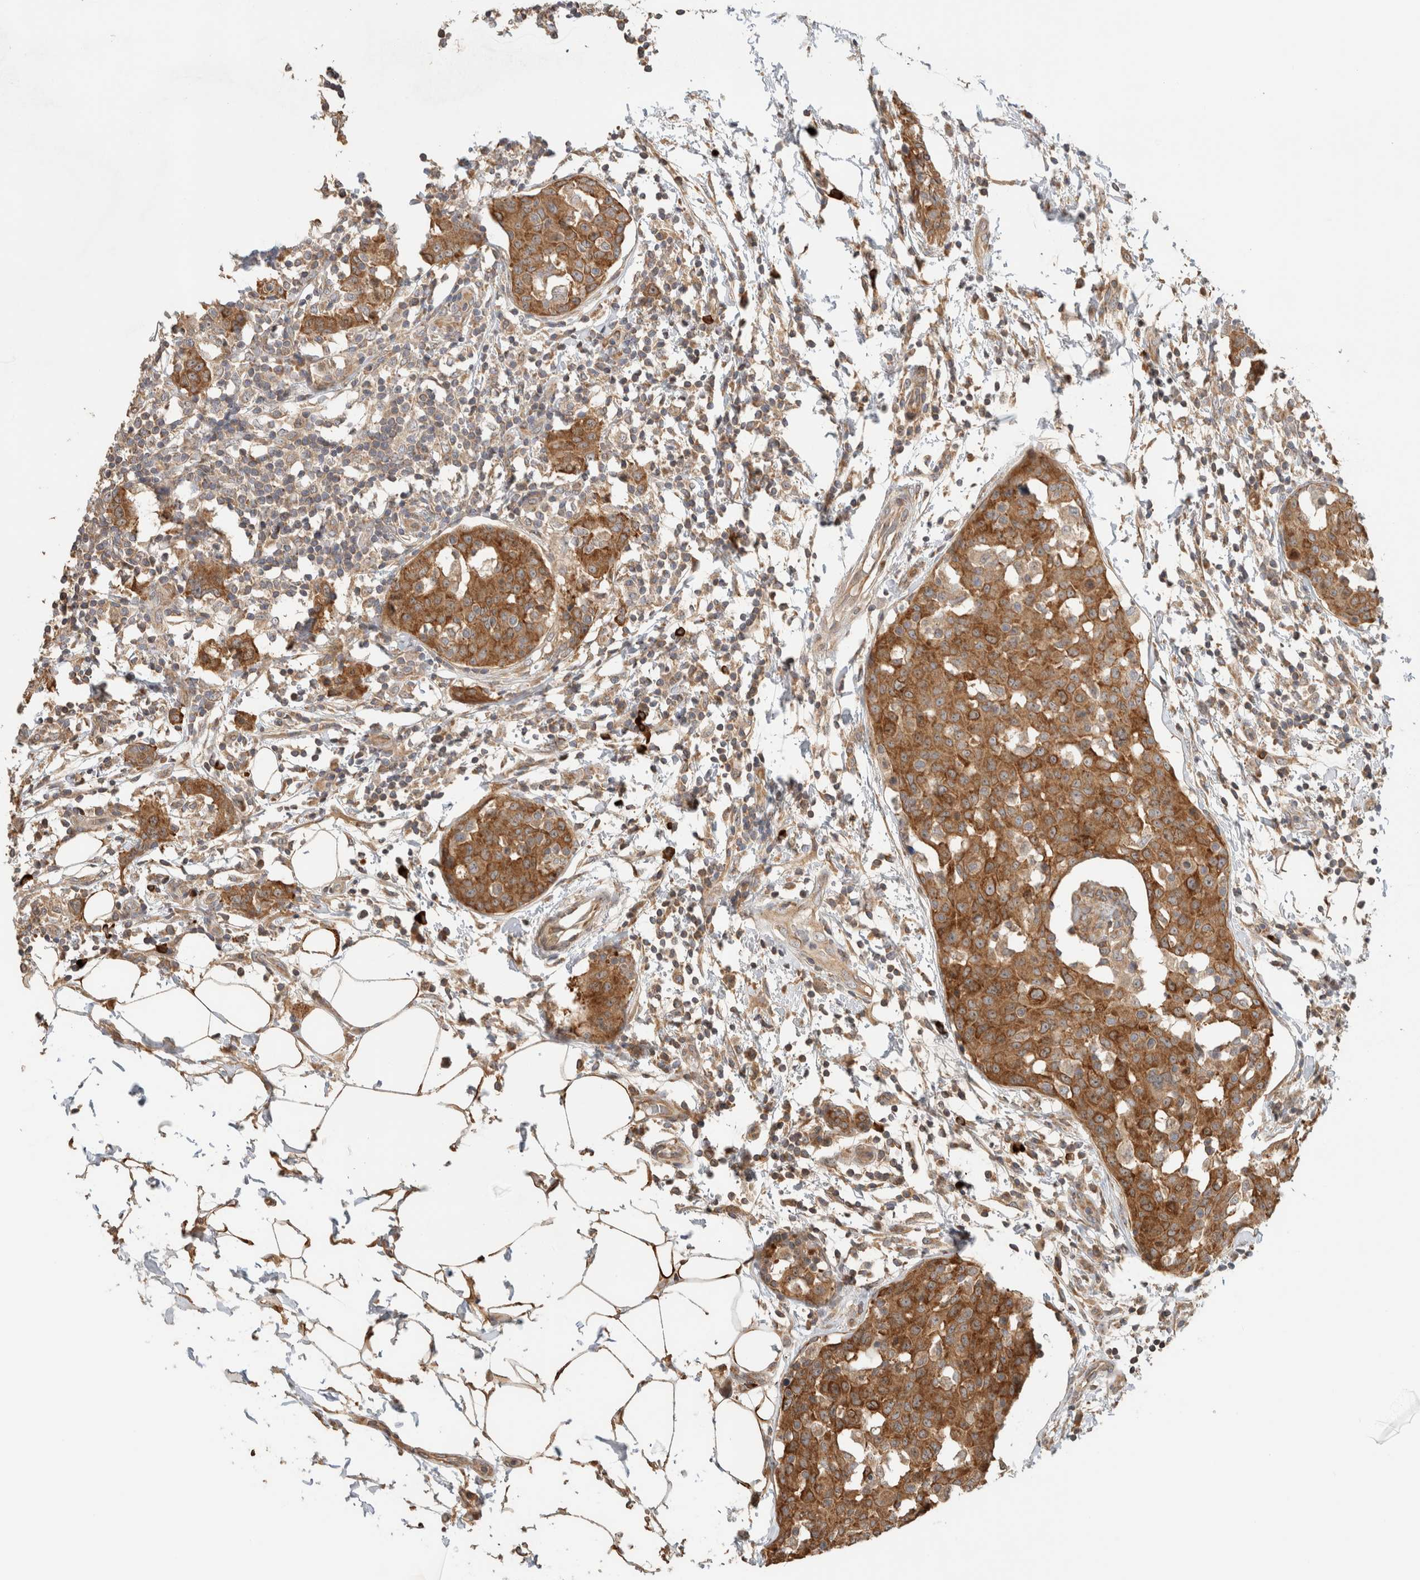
{"staining": {"intensity": "strong", "quantity": ">75%", "location": "cytoplasmic/membranous"}, "tissue": "breast cancer", "cell_type": "Tumor cells", "image_type": "cancer", "snomed": [{"axis": "morphology", "description": "Normal tissue, NOS"}, {"axis": "morphology", "description": "Duct carcinoma"}, {"axis": "topography", "description": "Breast"}], "caption": "This image shows intraductal carcinoma (breast) stained with IHC to label a protein in brown. The cytoplasmic/membranous of tumor cells show strong positivity for the protein. Nuclei are counter-stained blue.", "gene": "PUM1", "patient": {"sex": "female", "age": 37}}